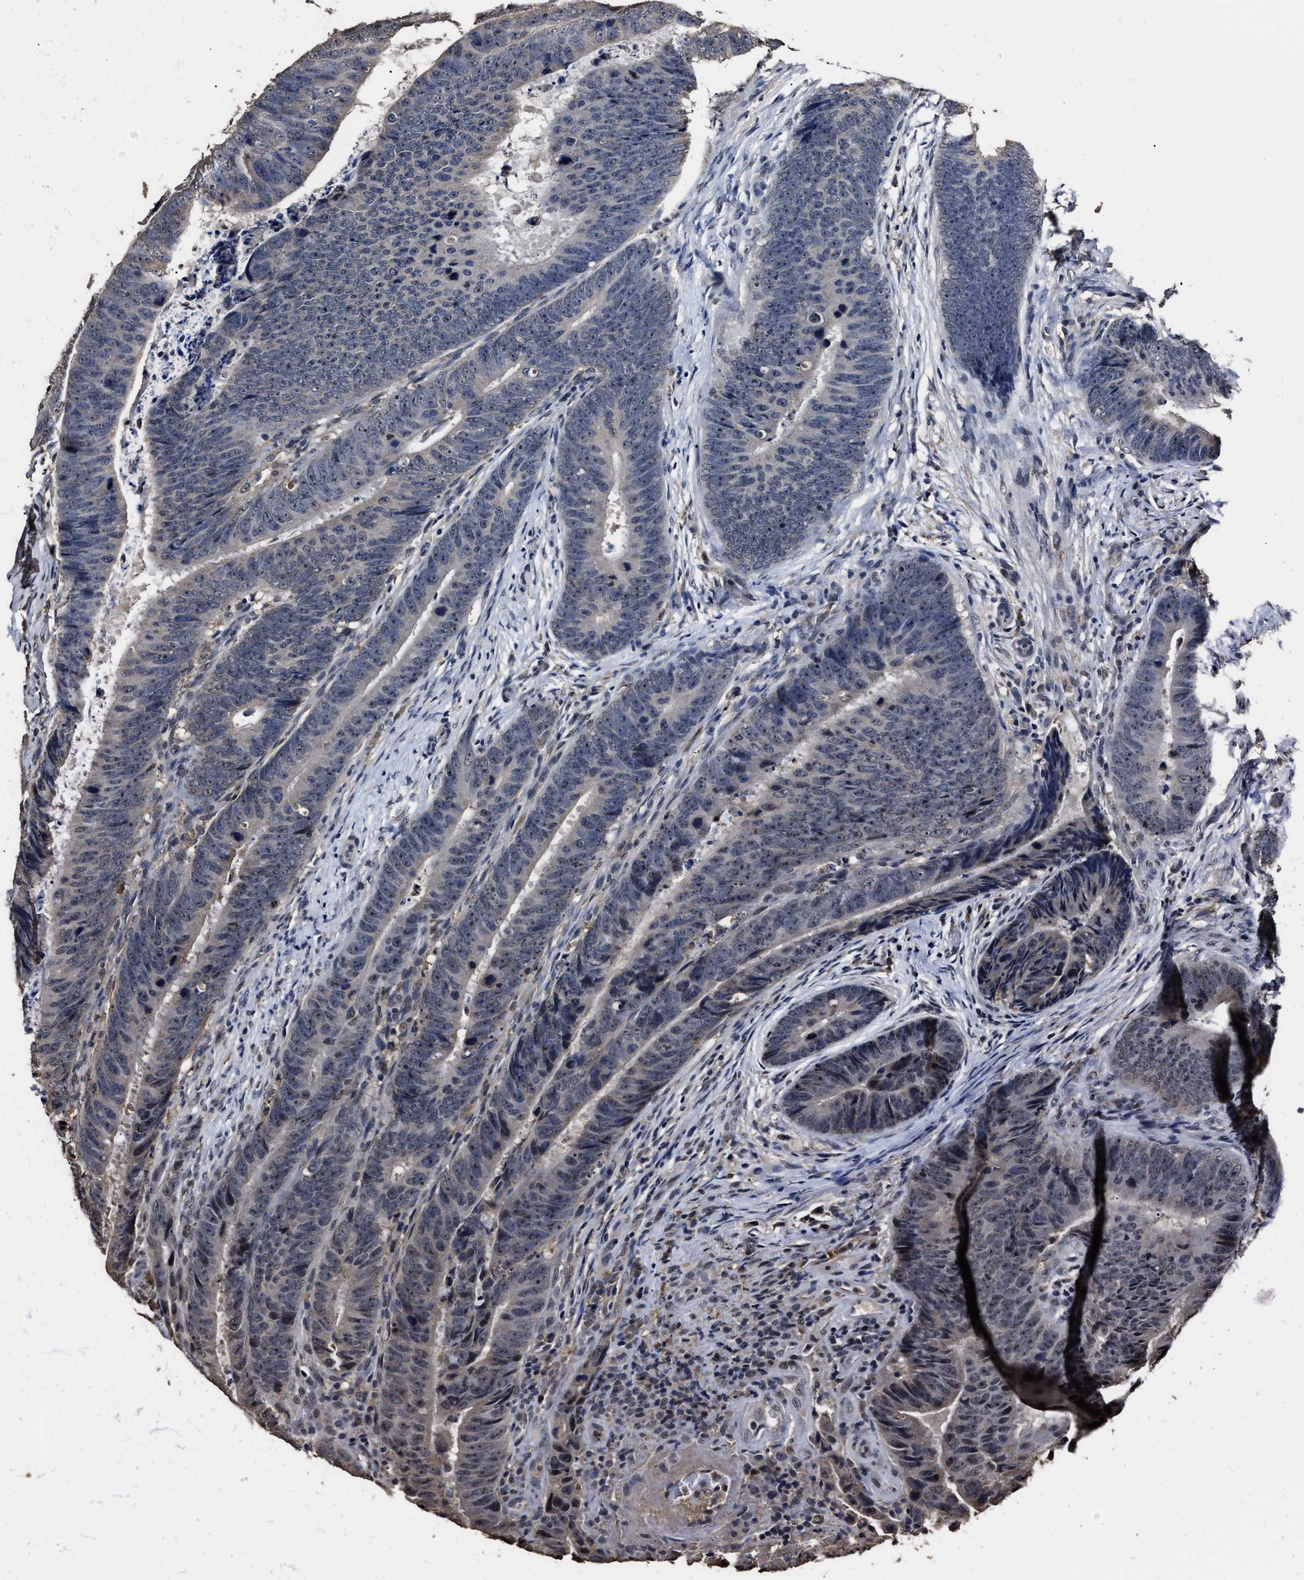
{"staining": {"intensity": "weak", "quantity": "<25%", "location": "cytoplasmic/membranous"}, "tissue": "colorectal cancer", "cell_type": "Tumor cells", "image_type": "cancer", "snomed": [{"axis": "morphology", "description": "Adenocarcinoma, NOS"}, {"axis": "topography", "description": "Colon"}], "caption": "The immunohistochemistry image has no significant expression in tumor cells of colorectal cancer tissue.", "gene": "RSBN1L", "patient": {"sex": "male", "age": 56}}